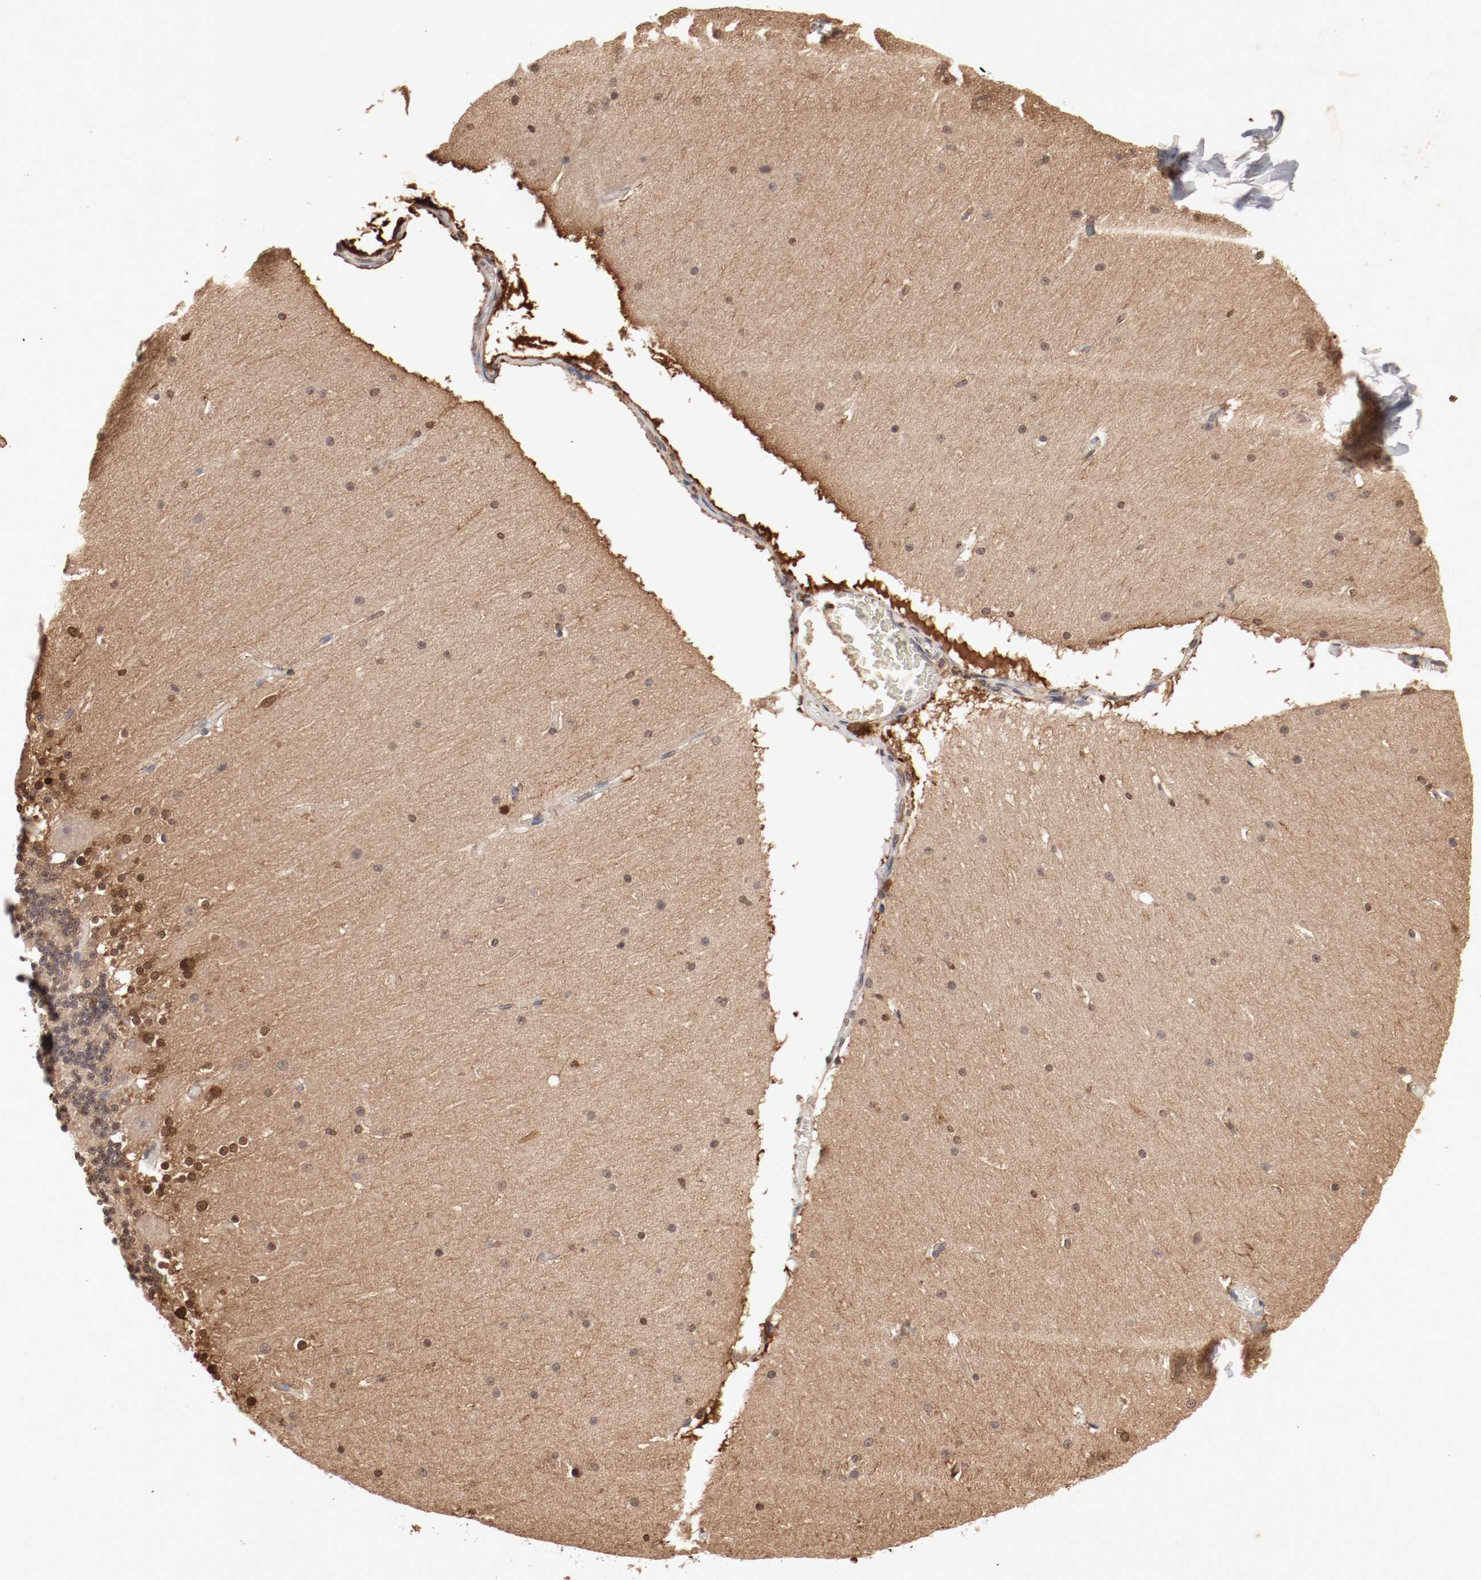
{"staining": {"intensity": "weak", "quantity": "25%-75%", "location": "cytoplasmic/membranous"}, "tissue": "cerebellum", "cell_type": "Cells in granular layer", "image_type": "normal", "snomed": [{"axis": "morphology", "description": "Normal tissue, NOS"}, {"axis": "topography", "description": "Cerebellum"}], "caption": "Protein staining reveals weak cytoplasmic/membranous staining in about 25%-75% of cells in granular layer in normal cerebellum.", "gene": "WASL", "patient": {"sex": "female", "age": 19}}